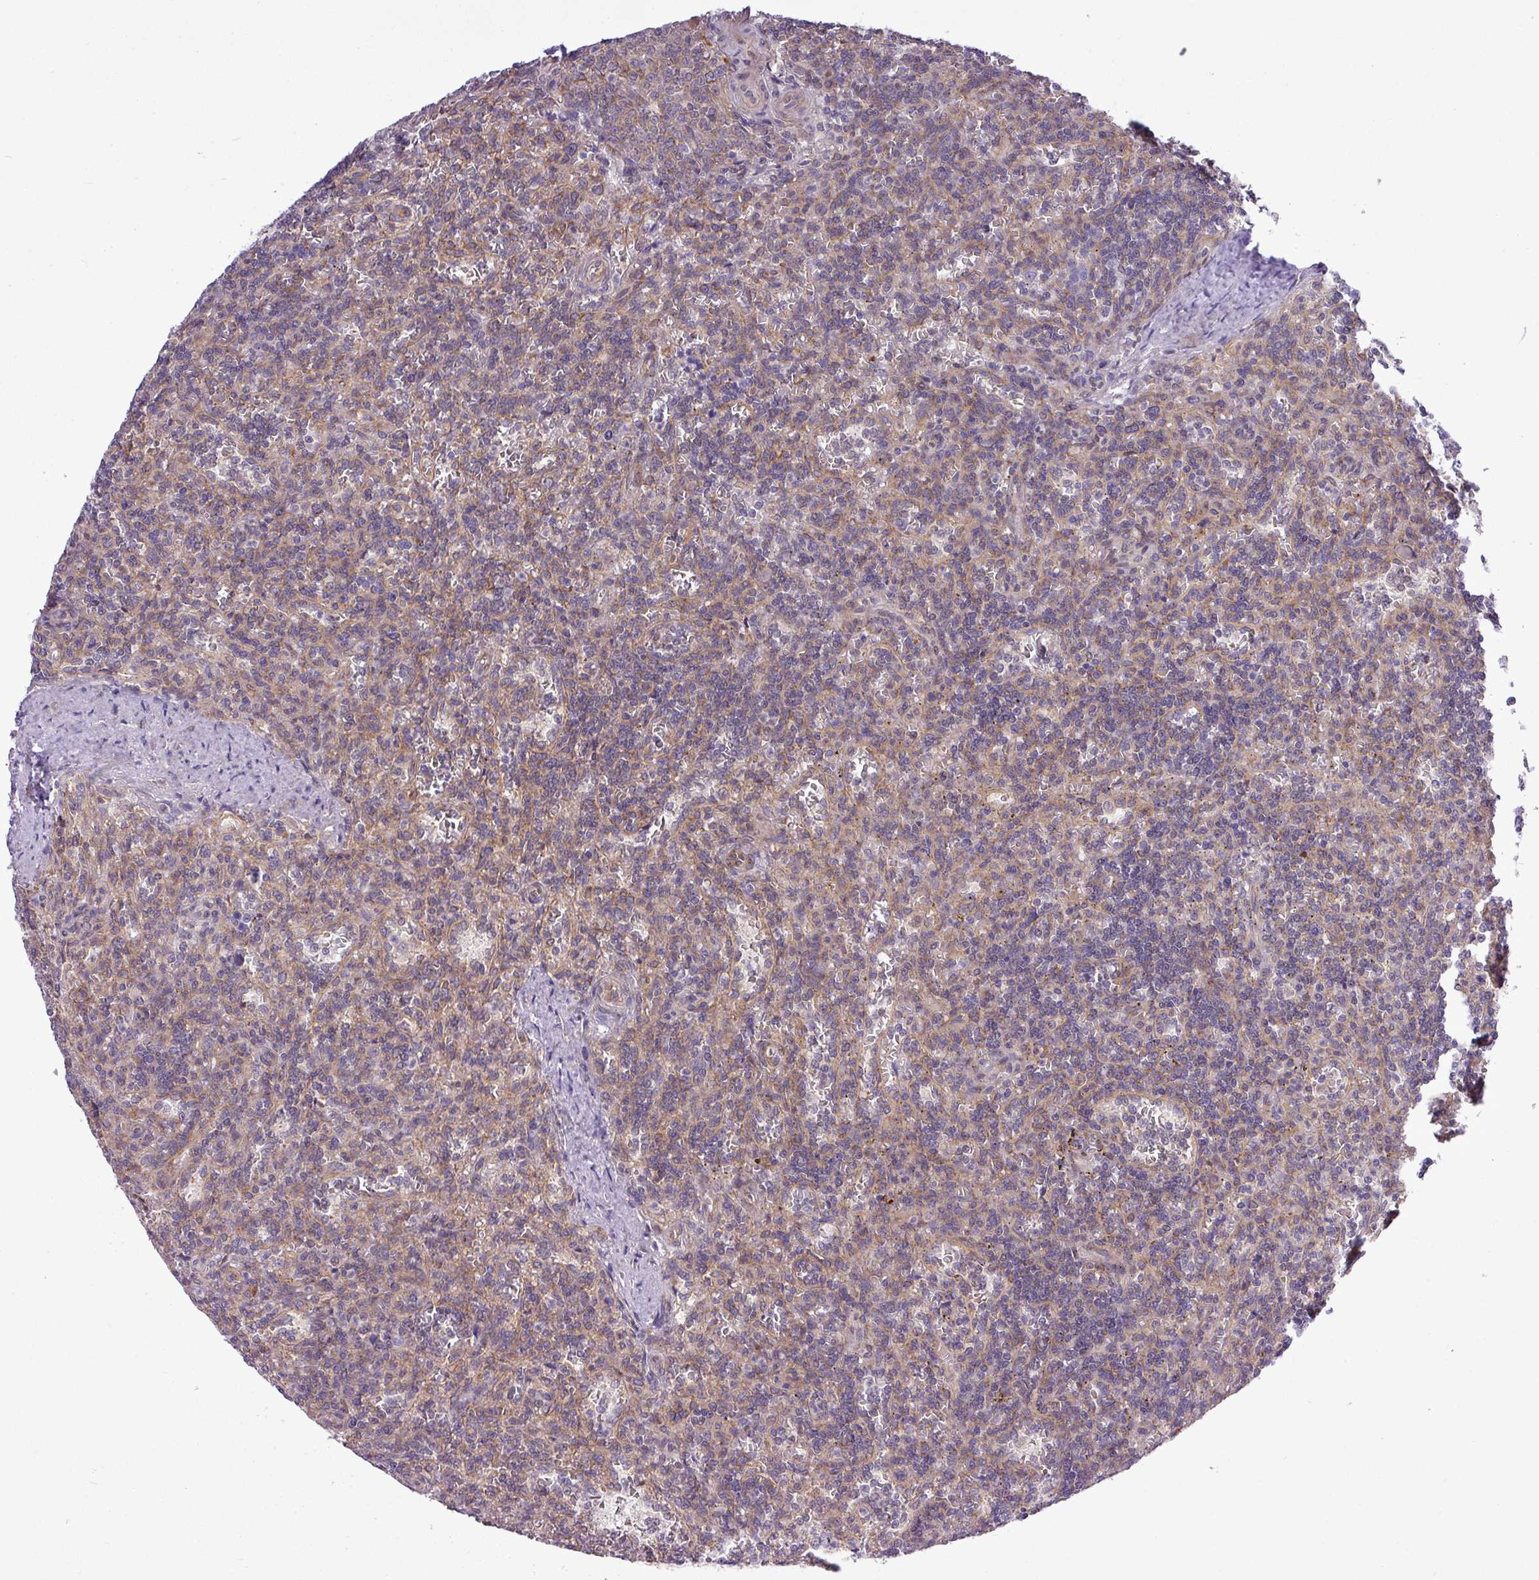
{"staining": {"intensity": "negative", "quantity": "none", "location": "none"}, "tissue": "lymphoma", "cell_type": "Tumor cells", "image_type": "cancer", "snomed": [{"axis": "morphology", "description": "Malignant lymphoma, non-Hodgkin's type, Low grade"}, {"axis": "topography", "description": "Spleen"}], "caption": "DAB (3,3'-diaminobenzidine) immunohistochemical staining of low-grade malignant lymphoma, non-Hodgkin's type displays no significant staining in tumor cells.", "gene": "FAM222B", "patient": {"sex": "male", "age": 73}}